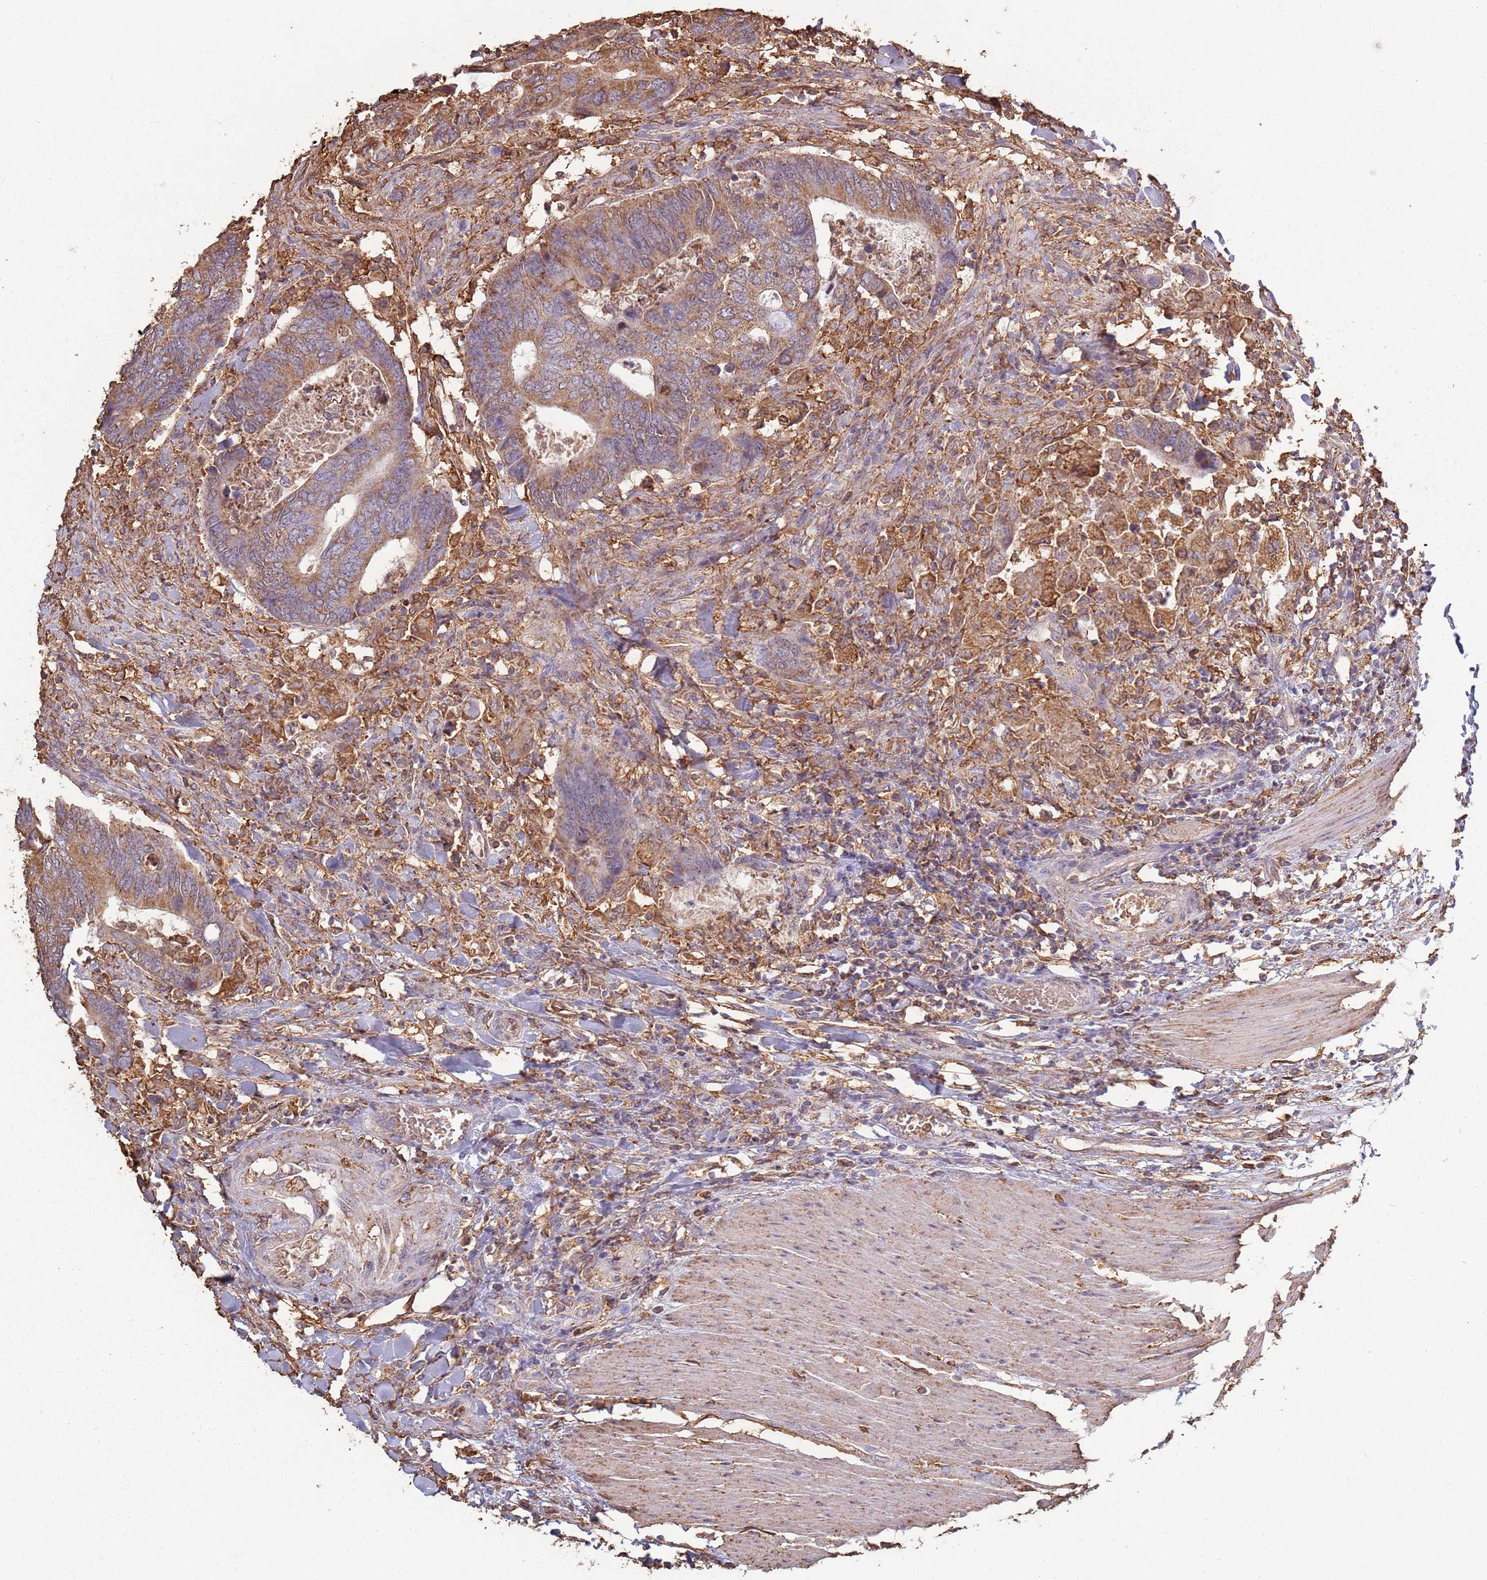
{"staining": {"intensity": "moderate", "quantity": ">75%", "location": "cytoplasmic/membranous"}, "tissue": "colorectal cancer", "cell_type": "Tumor cells", "image_type": "cancer", "snomed": [{"axis": "morphology", "description": "Adenocarcinoma, NOS"}, {"axis": "topography", "description": "Colon"}], "caption": "An image of human colorectal cancer stained for a protein exhibits moderate cytoplasmic/membranous brown staining in tumor cells.", "gene": "ATOSB", "patient": {"sex": "male", "age": 87}}